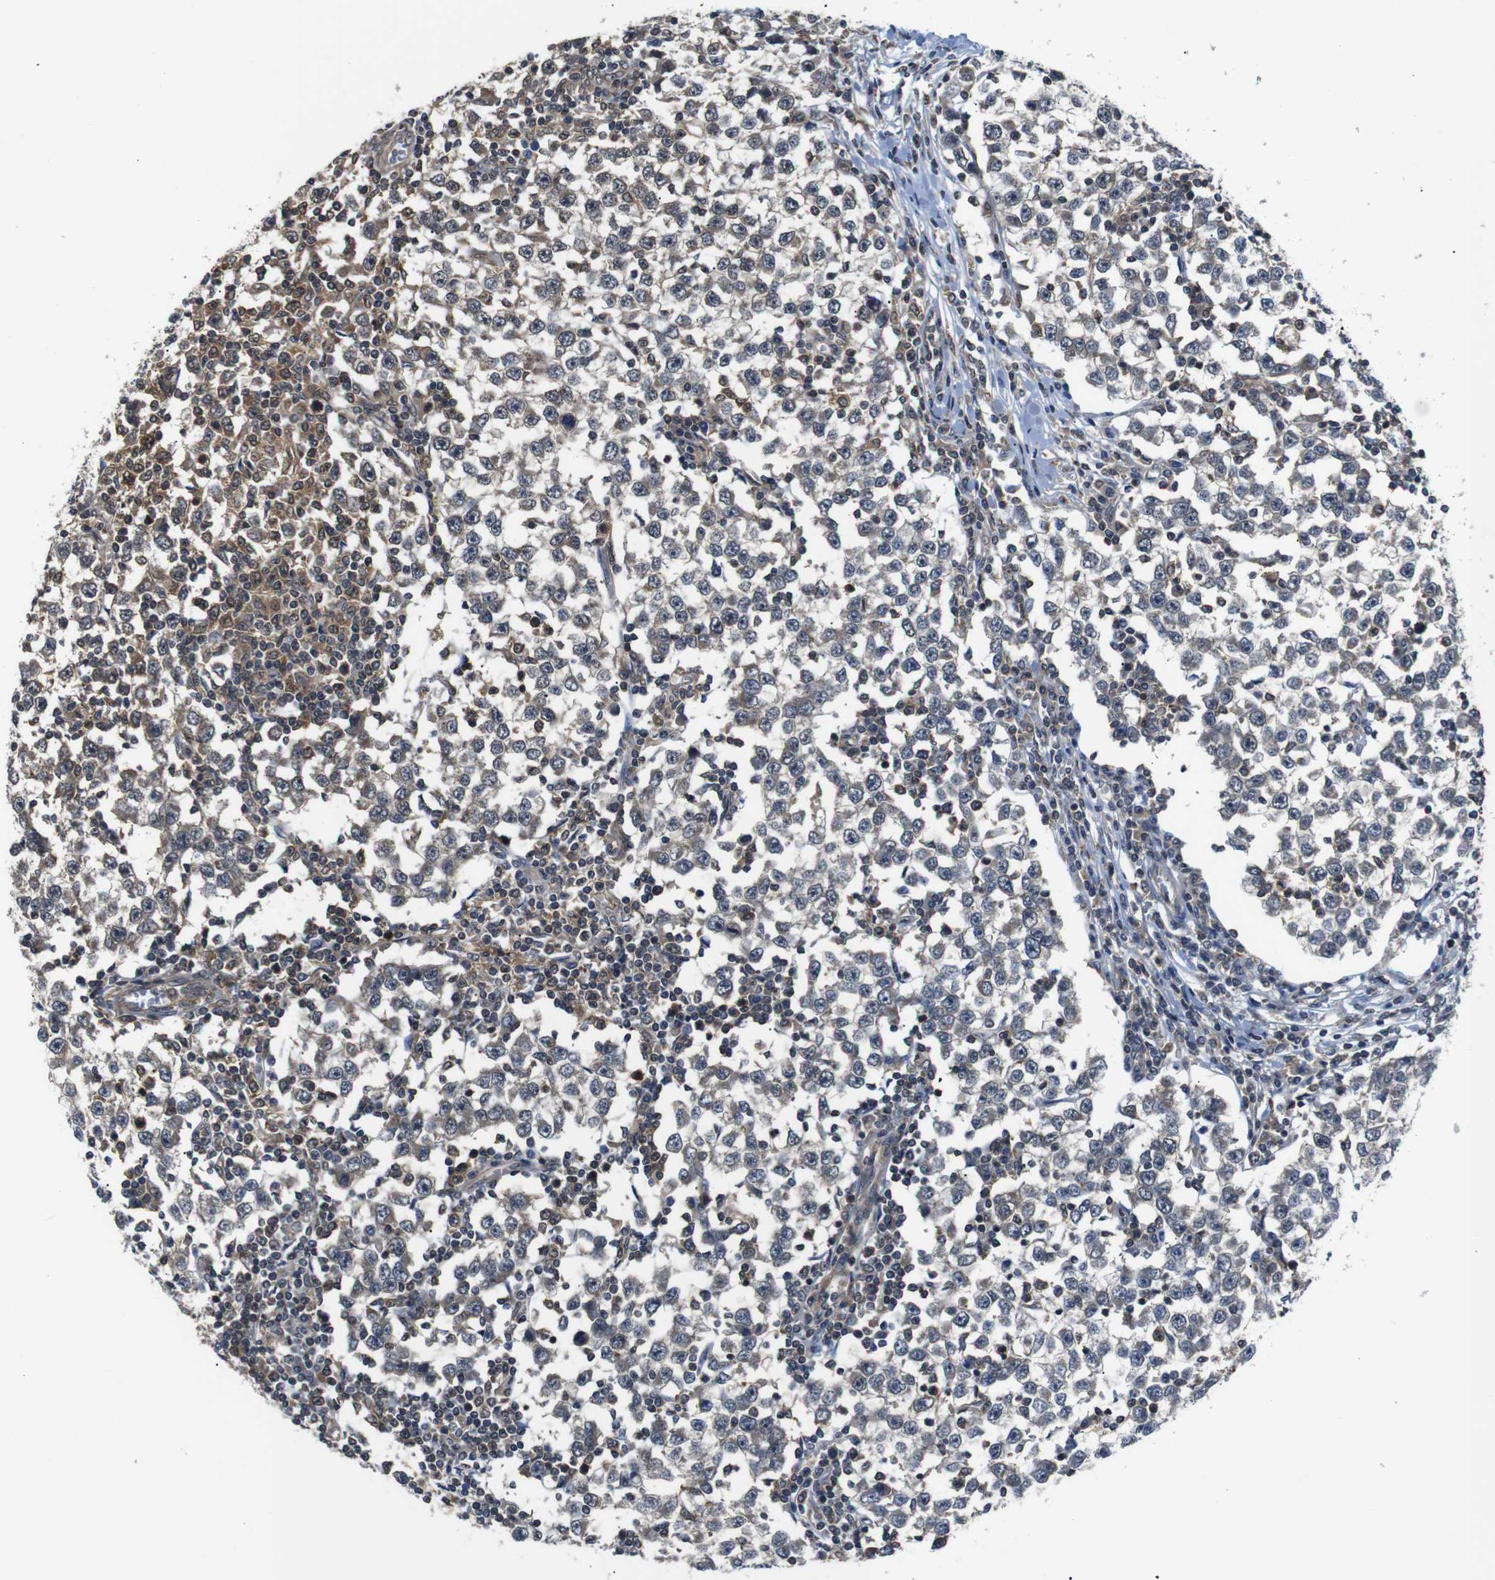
{"staining": {"intensity": "weak", "quantity": "25%-75%", "location": "cytoplasmic/membranous"}, "tissue": "testis cancer", "cell_type": "Tumor cells", "image_type": "cancer", "snomed": [{"axis": "morphology", "description": "Seminoma, NOS"}, {"axis": "topography", "description": "Testis"}], "caption": "Immunohistochemistry (IHC) histopathology image of testis cancer (seminoma) stained for a protein (brown), which reveals low levels of weak cytoplasmic/membranous staining in approximately 25%-75% of tumor cells.", "gene": "UBXN1", "patient": {"sex": "male", "age": 65}}